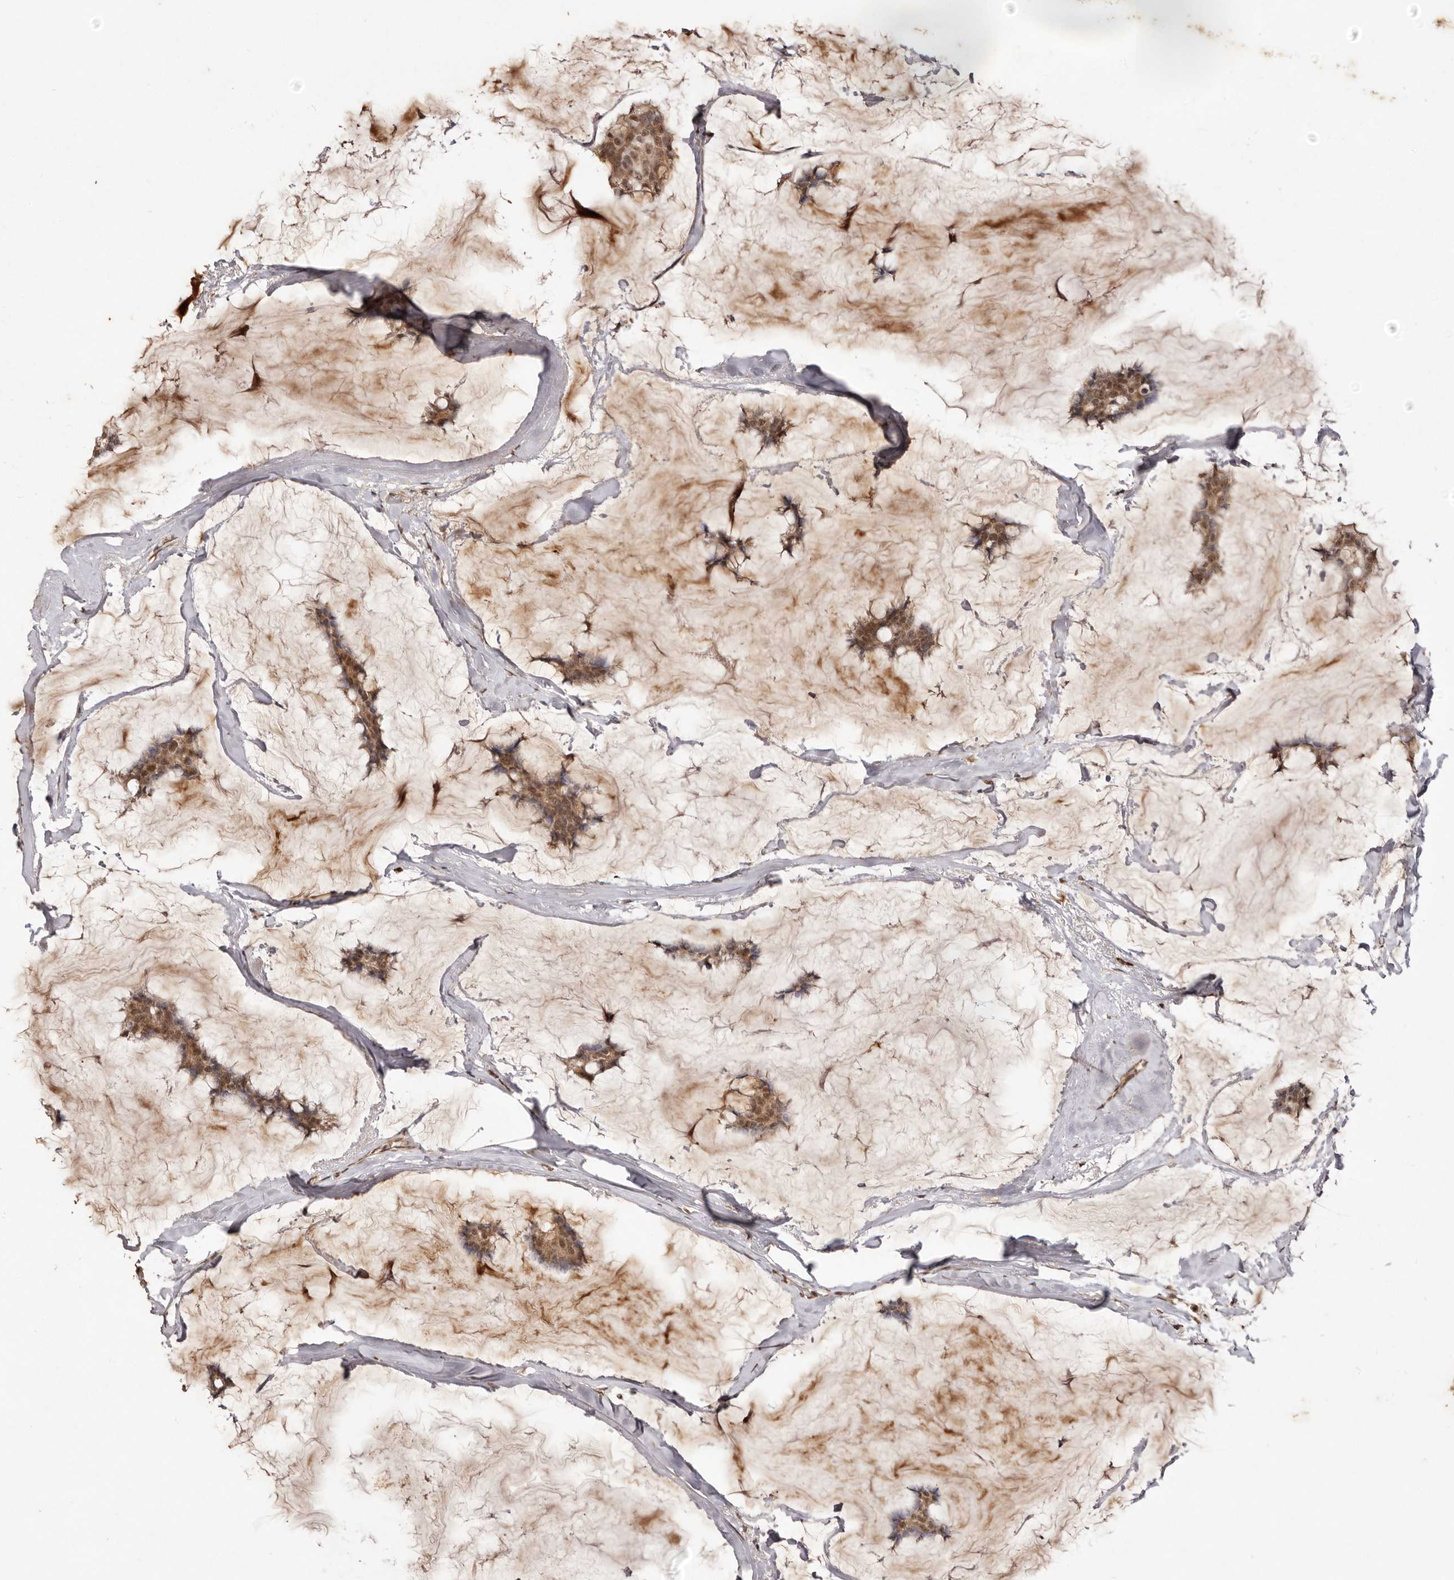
{"staining": {"intensity": "weak", "quantity": ">75%", "location": "cytoplasmic/membranous,nuclear"}, "tissue": "breast cancer", "cell_type": "Tumor cells", "image_type": "cancer", "snomed": [{"axis": "morphology", "description": "Duct carcinoma"}, {"axis": "topography", "description": "Breast"}], "caption": "IHC (DAB (3,3'-diaminobenzidine)) staining of breast infiltrating ductal carcinoma shows weak cytoplasmic/membranous and nuclear protein positivity in about >75% of tumor cells.", "gene": "NOTCH1", "patient": {"sex": "female", "age": 93}}